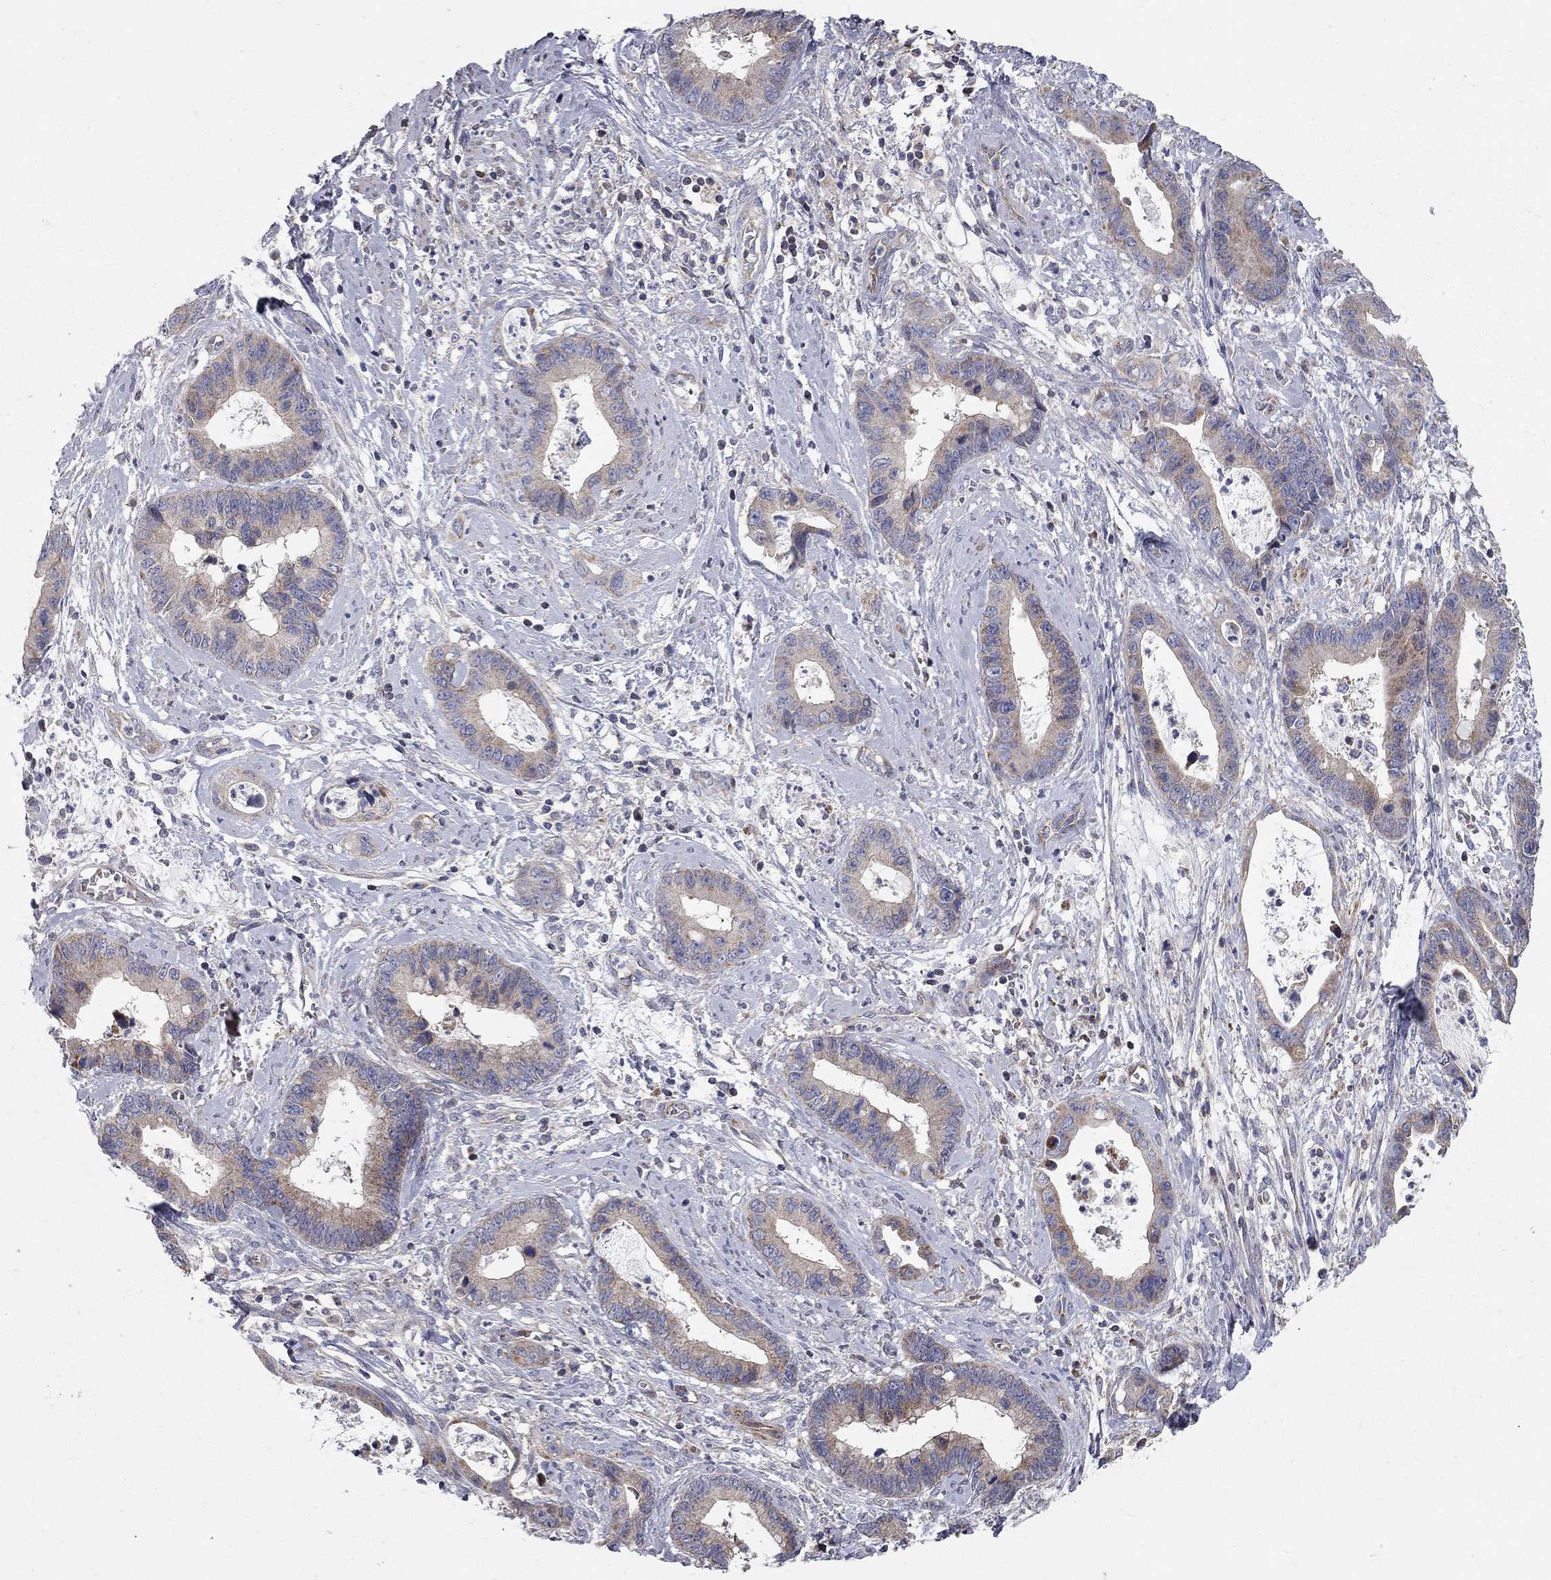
{"staining": {"intensity": "moderate", "quantity": "<25%", "location": "cytoplasmic/membranous"}, "tissue": "cervical cancer", "cell_type": "Tumor cells", "image_type": "cancer", "snomed": [{"axis": "morphology", "description": "Adenocarcinoma, NOS"}, {"axis": "topography", "description": "Cervix"}], "caption": "Immunohistochemical staining of human cervical cancer shows low levels of moderate cytoplasmic/membranous protein positivity in approximately <25% of tumor cells.", "gene": "KANSL1L", "patient": {"sex": "female", "age": 44}}